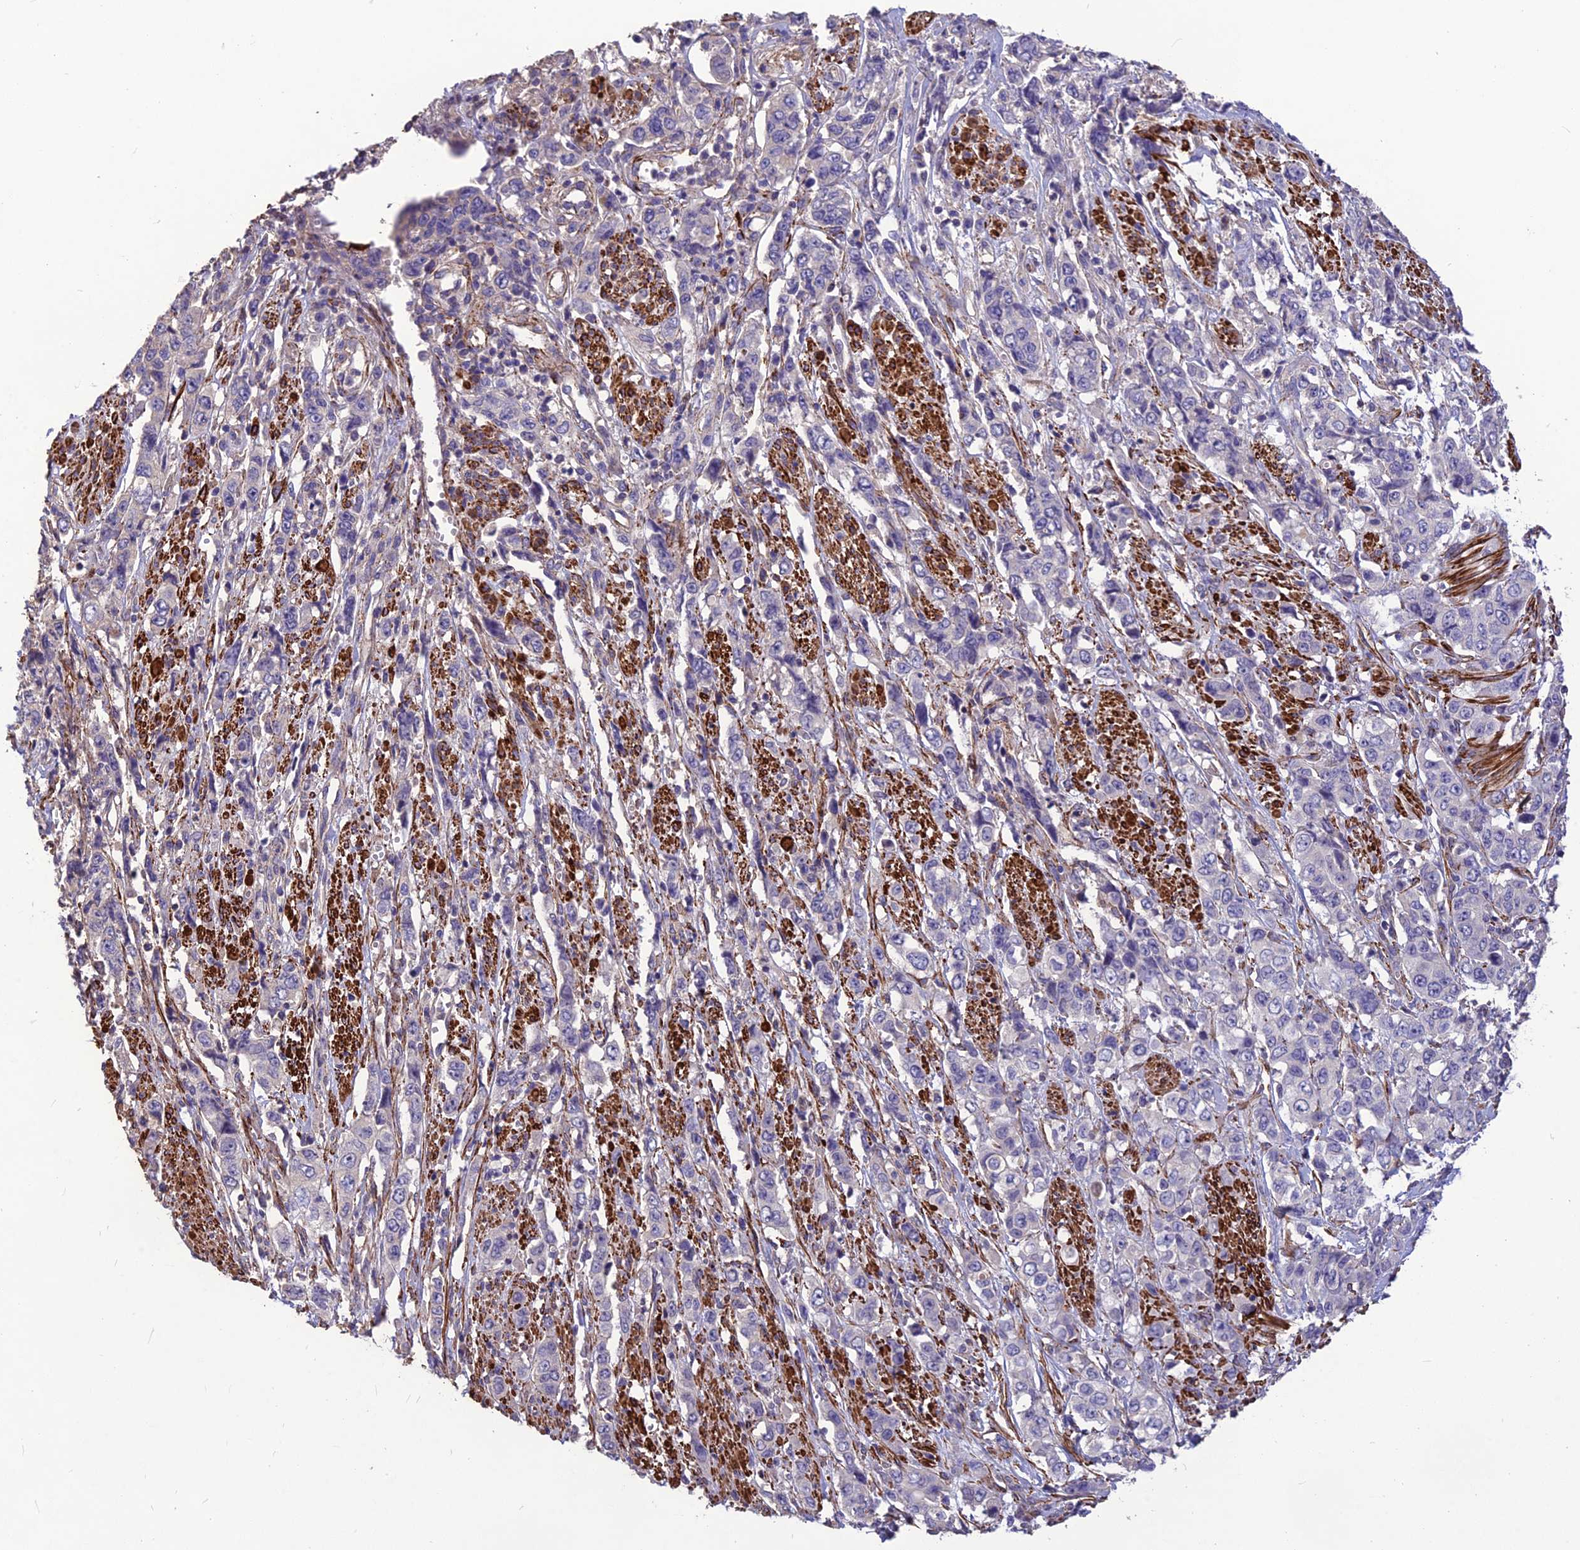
{"staining": {"intensity": "negative", "quantity": "none", "location": "none"}, "tissue": "stomach cancer", "cell_type": "Tumor cells", "image_type": "cancer", "snomed": [{"axis": "morphology", "description": "Adenocarcinoma, NOS"}, {"axis": "topography", "description": "Stomach, upper"}], "caption": "There is no significant positivity in tumor cells of stomach adenocarcinoma.", "gene": "CLUH", "patient": {"sex": "male", "age": 62}}